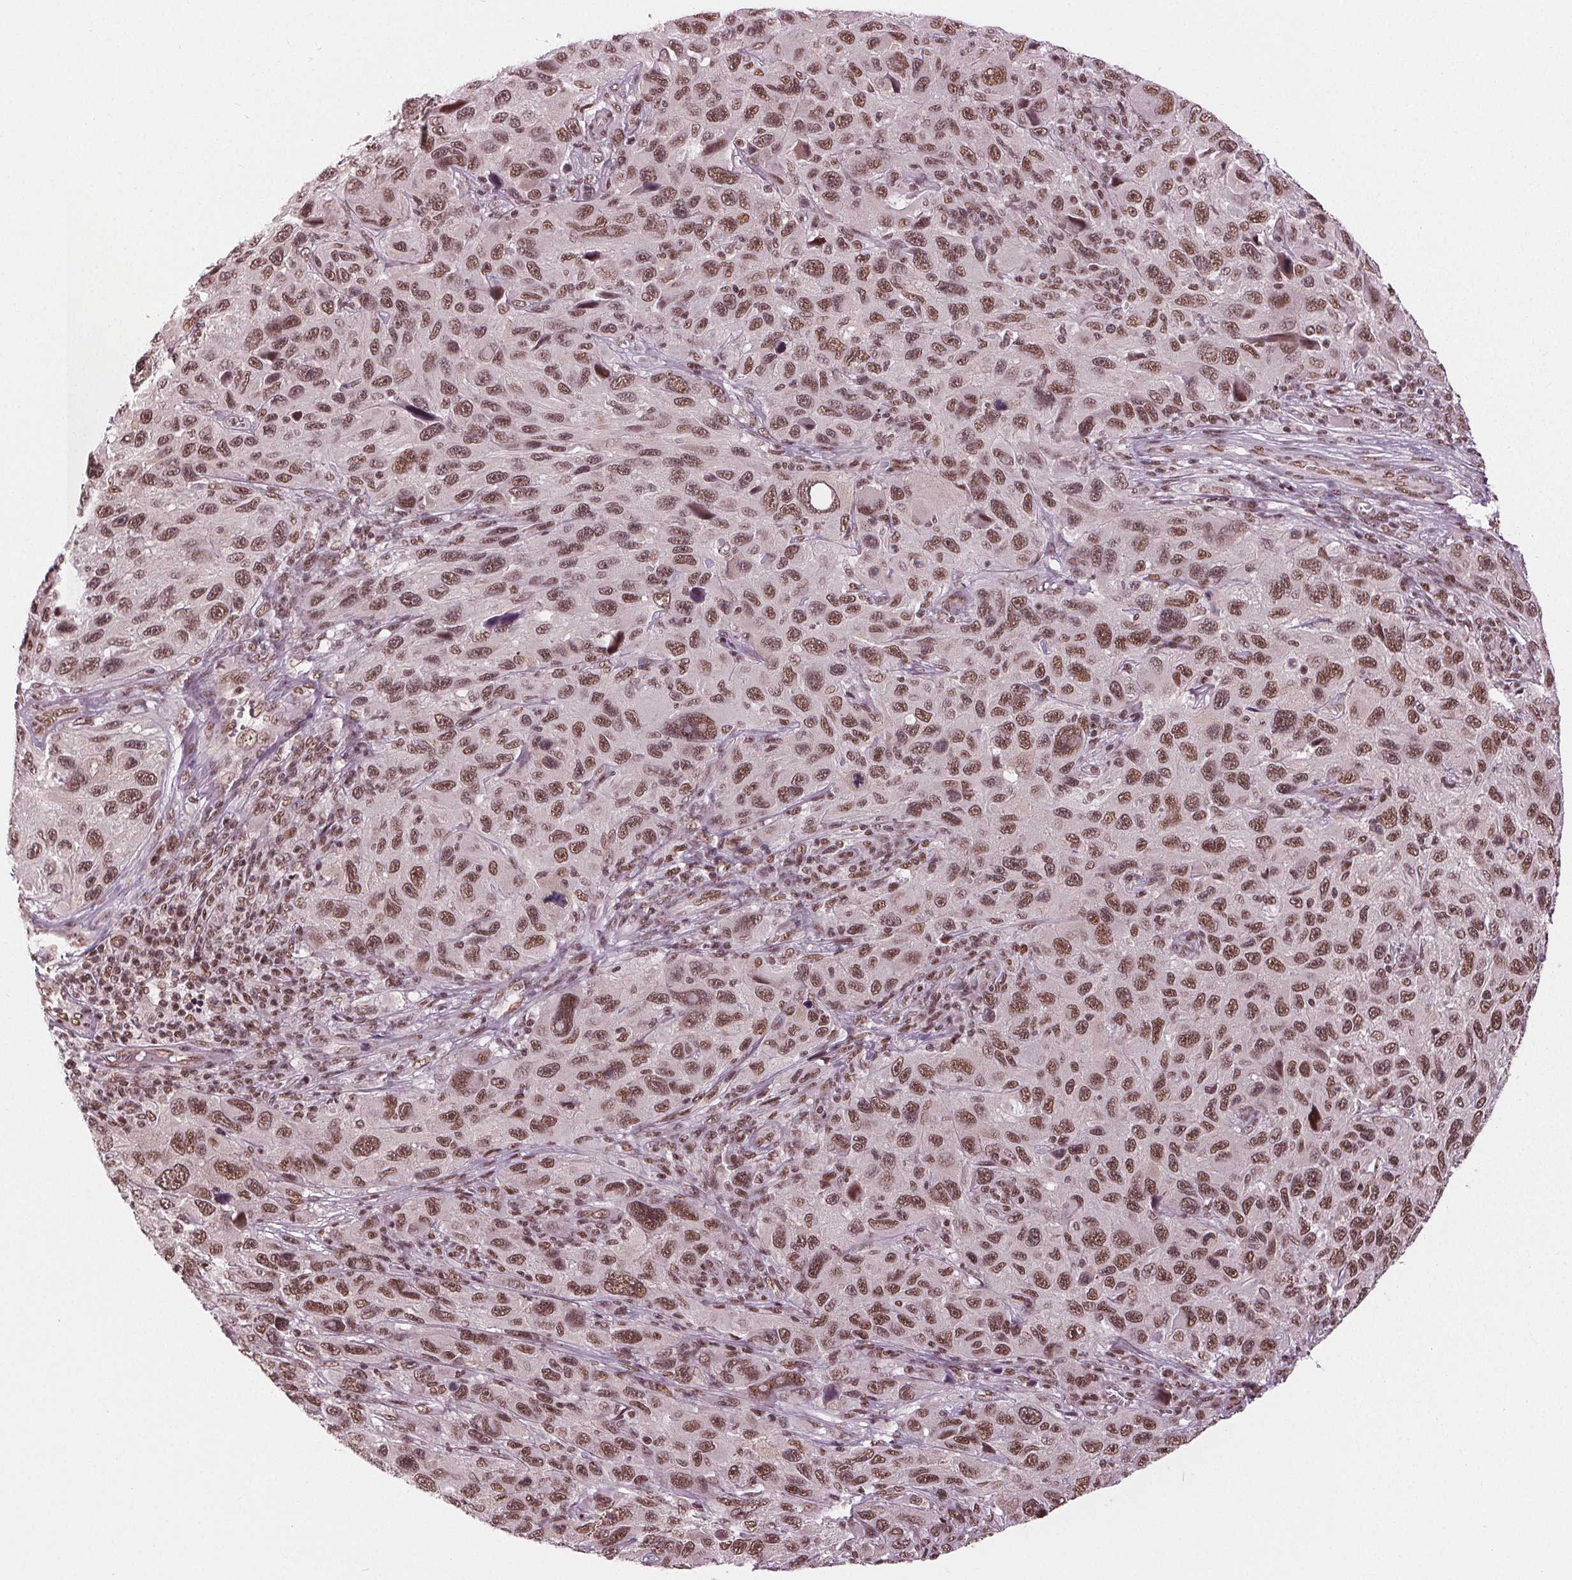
{"staining": {"intensity": "moderate", "quantity": ">75%", "location": "nuclear"}, "tissue": "melanoma", "cell_type": "Tumor cells", "image_type": "cancer", "snomed": [{"axis": "morphology", "description": "Malignant melanoma, NOS"}, {"axis": "topography", "description": "Skin"}], "caption": "This is a histology image of immunohistochemistry (IHC) staining of melanoma, which shows moderate staining in the nuclear of tumor cells.", "gene": "LSM2", "patient": {"sex": "male", "age": 53}}